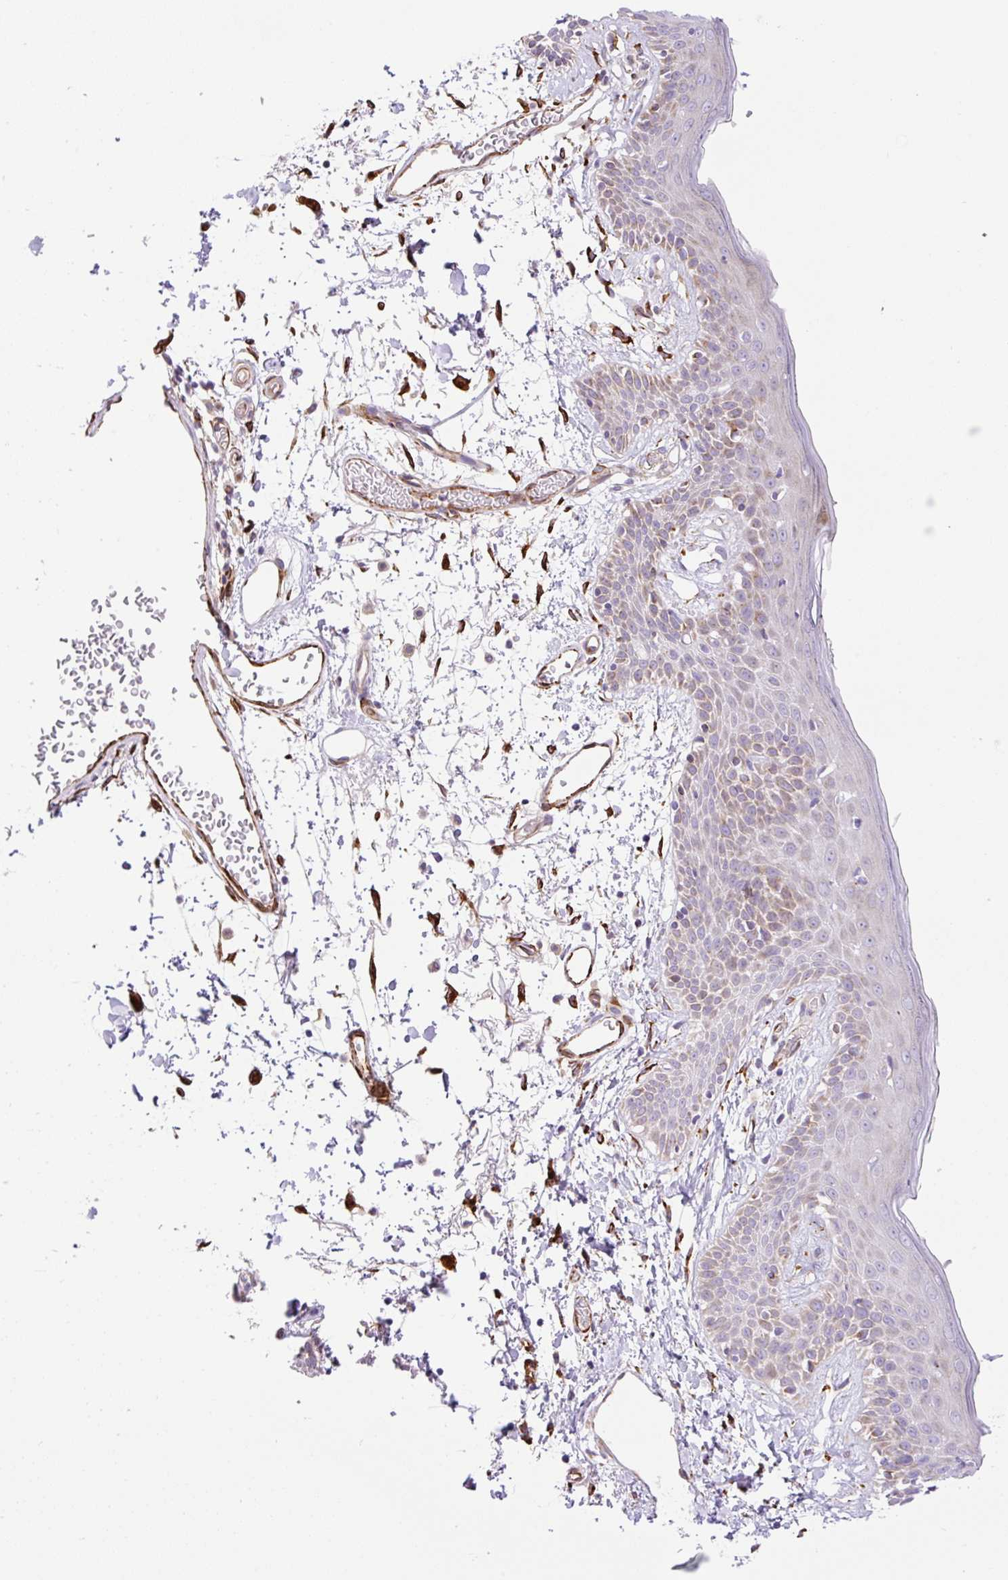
{"staining": {"intensity": "strong", "quantity": ">75%", "location": "cytoplasmic/membranous"}, "tissue": "skin", "cell_type": "Fibroblasts", "image_type": "normal", "snomed": [{"axis": "morphology", "description": "Normal tissue, NOS"}, {"axis": "topography", "description": "Skin"}], "caption": "Immunohistochemistry (IHC) photomicrograph of unremarkable skin: skin stained using IHC exhibits high levels of strong protein expression localized specifically in the cytoplasmic/membranous of fibroblasts, appearing as a cytoplasmic/membranous brown color.", "gene": "RAB30", "patient": {"sex": "male", "age": 79}}